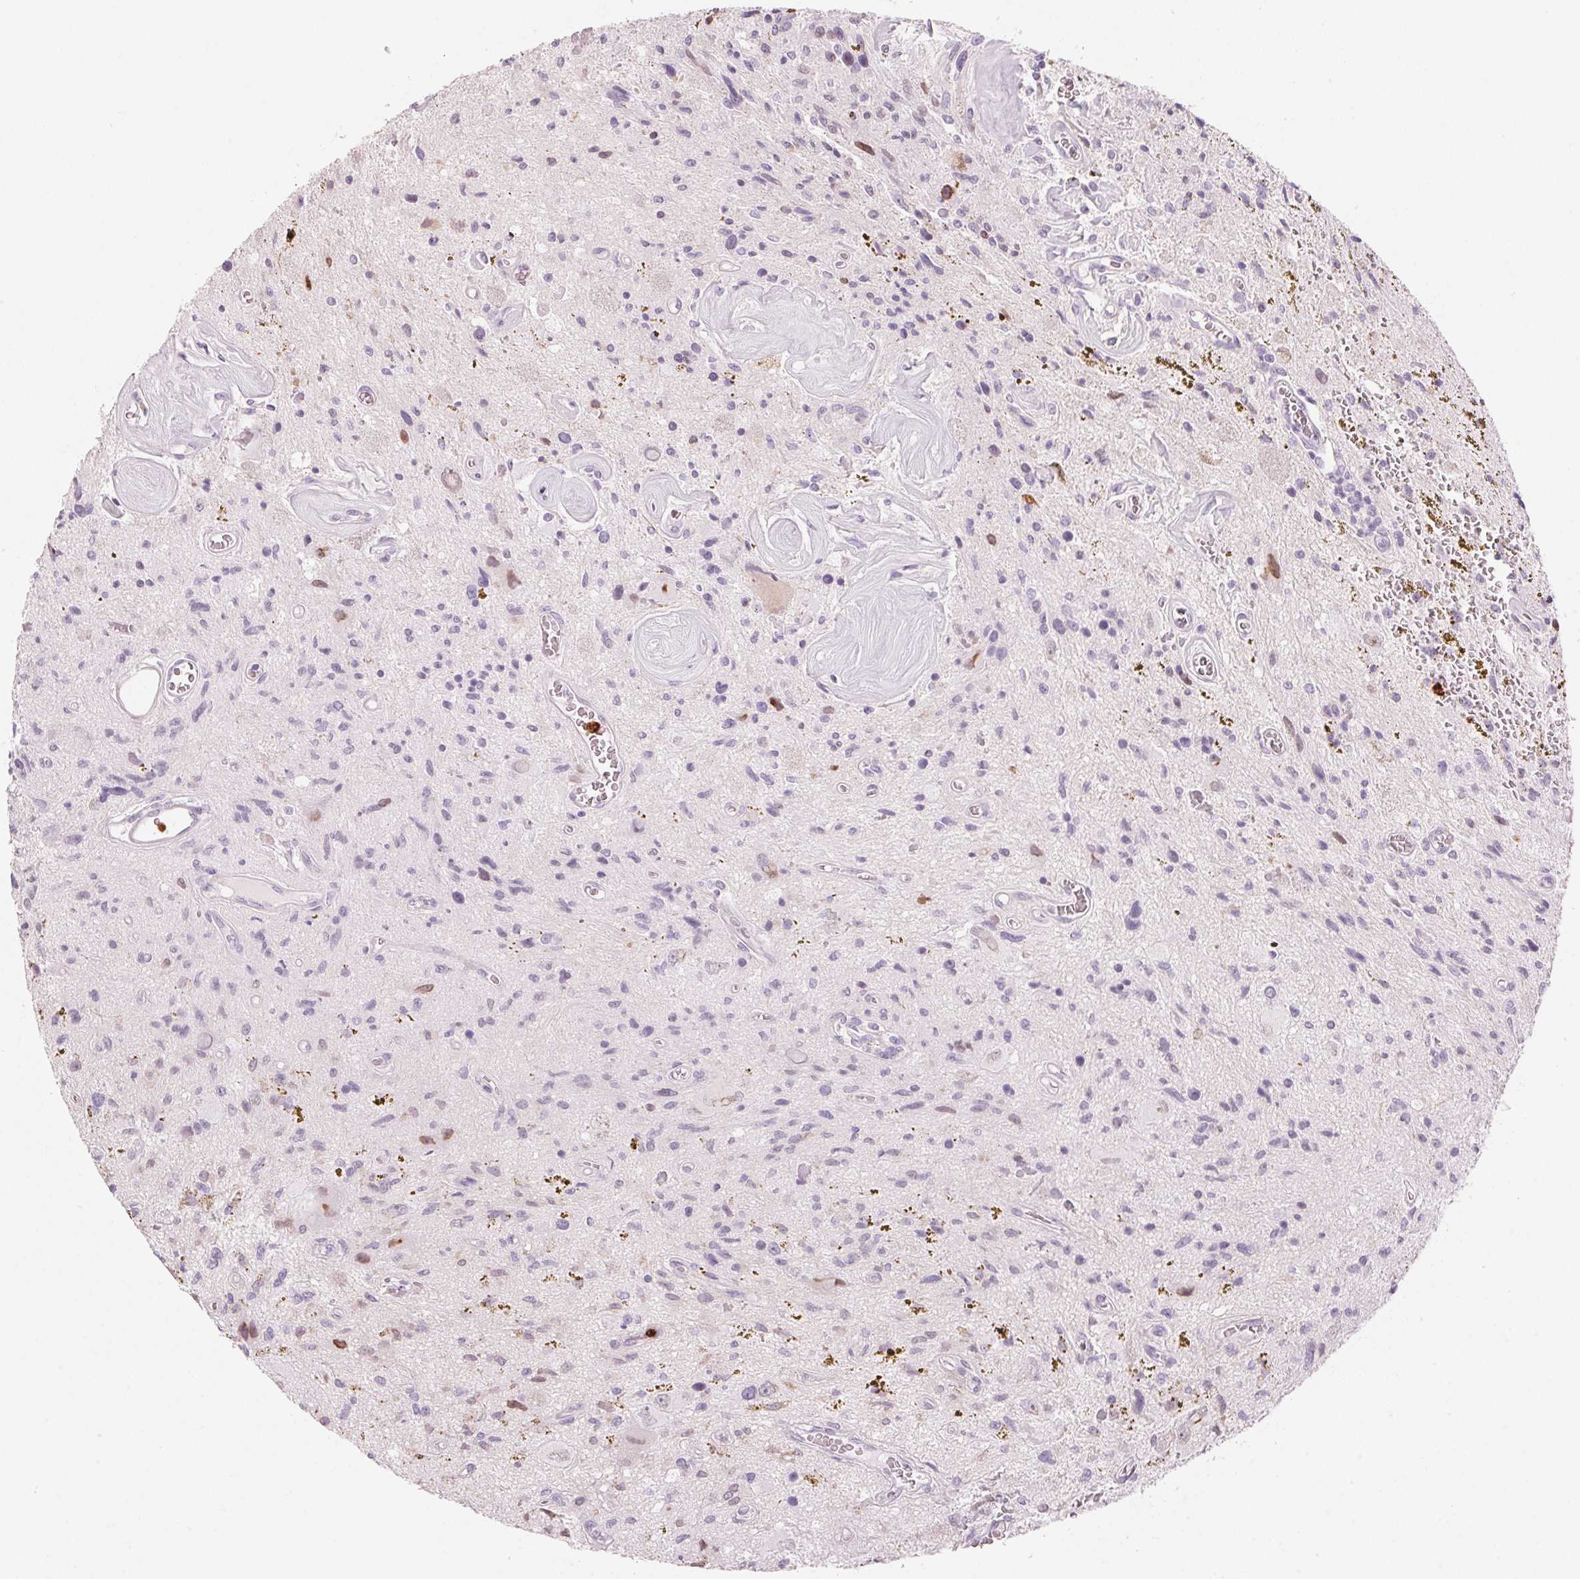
{"staining": {"intensity": "negative", "quantity": "none", "location": "none"}, "tissue": "glioma", "cell_type": "Tumor cells", "image_type": "cancer", "snomed": [{"axis": "morphology", "description": "Glioma, malignant, Low grade"}, {"axis": "topography", "description": "Cerebellum"}], "caption": "There is no significant expression in tumor cells of glioma. Nuclei are stained in blue.", "gene": "KLK7", "patient": {"sex": "female", "age": 14}}